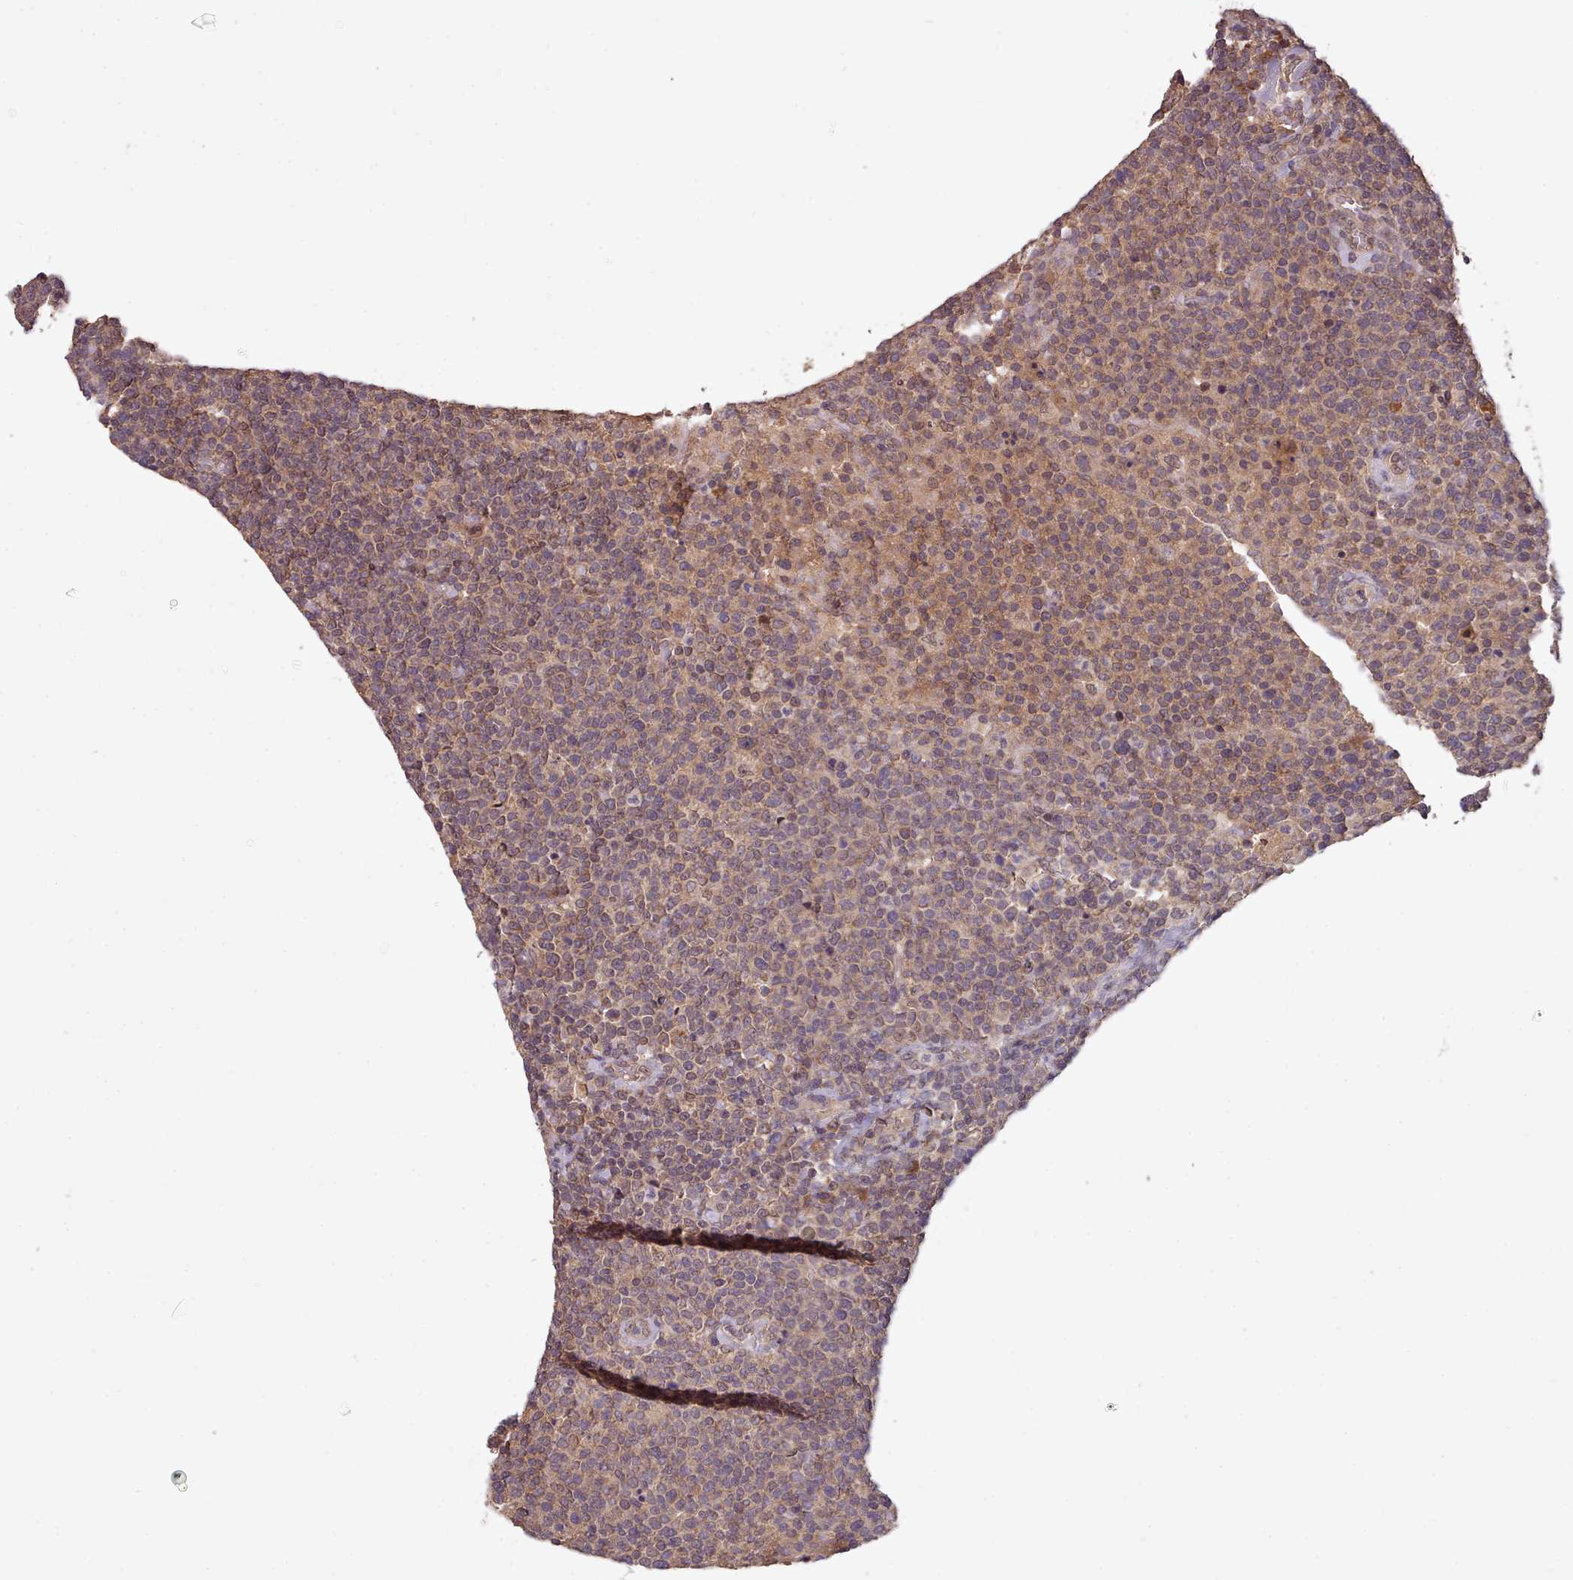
{"staining": {"intensity": "weak", "quantity": ">75%", "location": "cytoplasmic/membranous"}, "tissue": "lymphoma", "cell_type": "Tumor cells", "image_type": "cancer", "snomed": [{"axis": "morphology", "description": "Malignant lymphoma, non-Hodgkin's type, High grade"}, {"axis": "topography", "description": "Lymph node"}], "caption": "Protein expression analysis of human malignant lymphoma, non-Hodgkin's type (high-grade) reveals weak cytoplasmic/membranous staining in about >75% of tumor cells. (Brightfield microscopy of DAB IHC at high magnification).", "gene": "PIP4P1", "patient": {"sex": "male", "age": 61}}